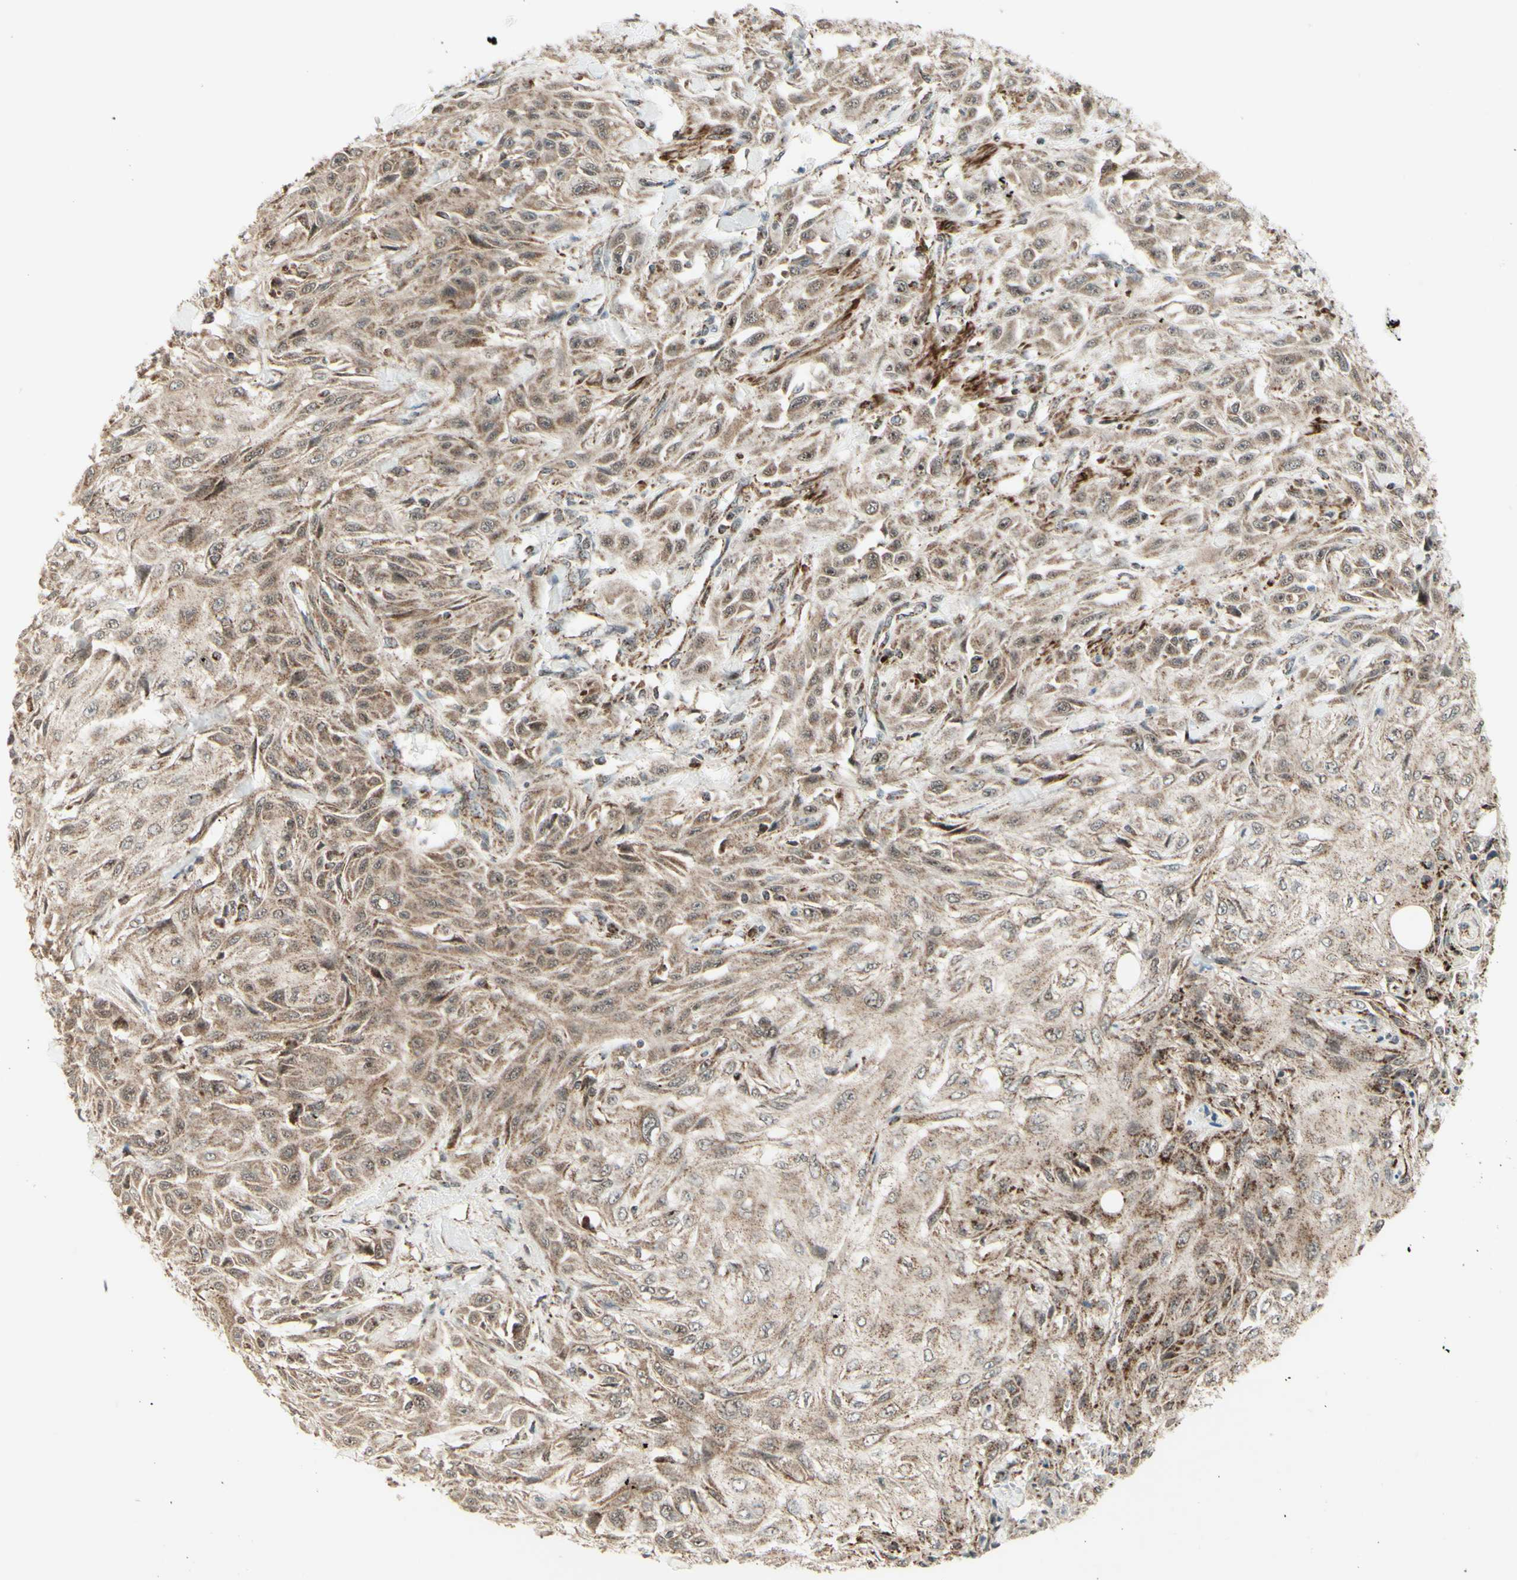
{"staining": {"intensity": "weak", "quantity": ">75%", "location": "cytoplasmic/membranous"}, "tissue": "skin cancer", "cell_type": "Tumor cells", "image_type": "cancer", "snomed": [{"axis": "morphology", "description": "Squamous cell carcinoma, NOS"}, {"axis": "topography", "description": "Skin"}], "caption": "Tumor cells show weak cytoplasmic/membranous expression in approximately >75% of cells in skin cancer.", "gene": "DHRS3", "patient": {"sex": "male", "age": 75}}